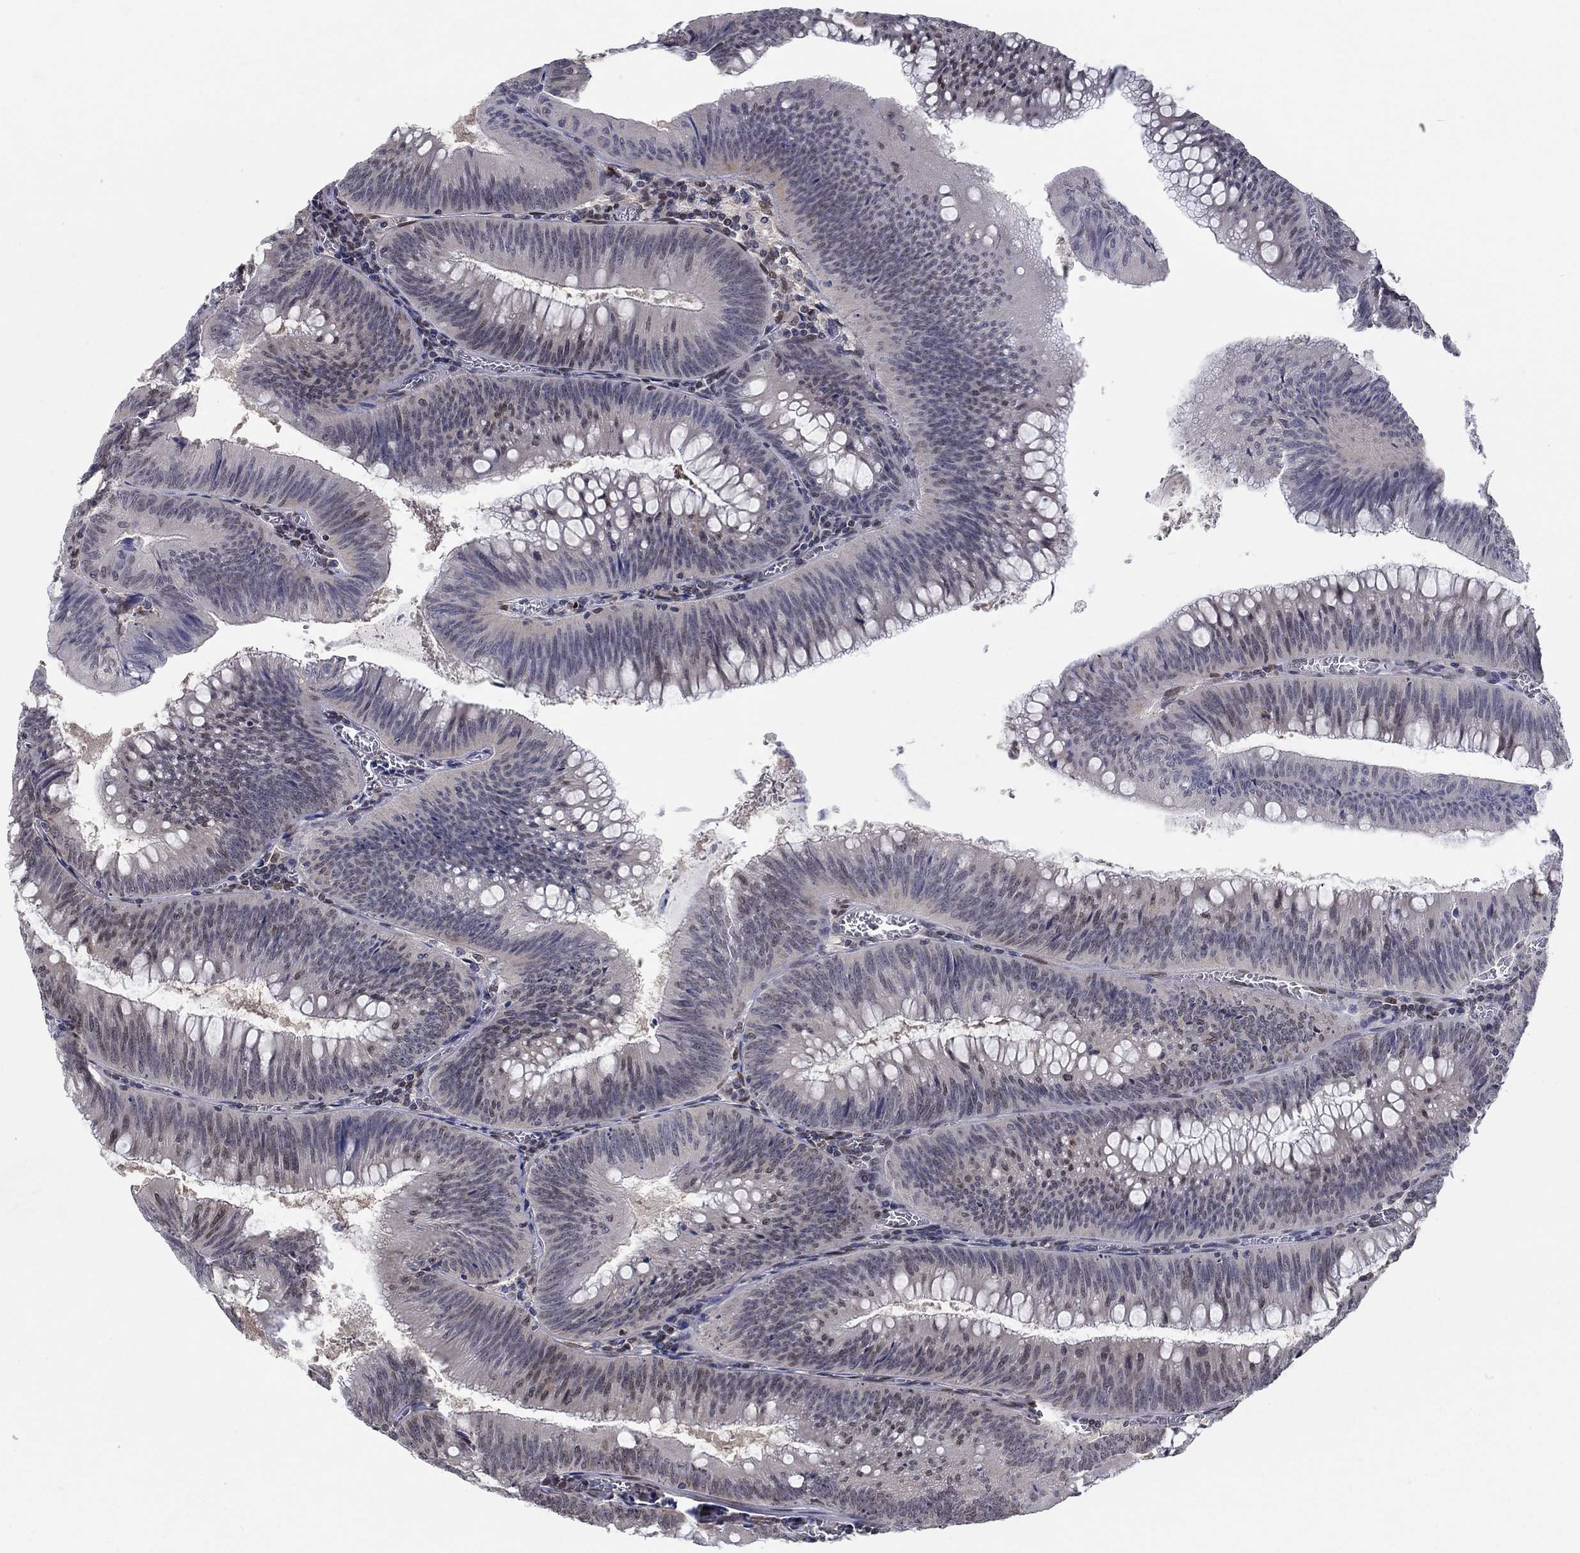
{"staining": {"intensity": "negative", "quantity": "none", "location": "none"}, "tissue": "colorectal cancer", "cell_type": "Tumor cells", "image_type": "cancer", "snomed": [{"axis": "morphology", "description": "Adenocarcinoma, NOS"}, {"axis": "topography", "description": "Rectum"}], "caption": "High magnification brightfield microscopy of colorectal cancer stained with DAB (3,3'-diaminobenzidine) (brown) and counterstained with hematoxylin (blue): tumor cells show no significant expression. (Stains: DAB immunohistochemistry (IHC) with hematoxylin counter stain, Microscopy: brightfield microscopy at high magnification).", "gene": "CENPE", "patient": {"sex": "female", "age": 72}}